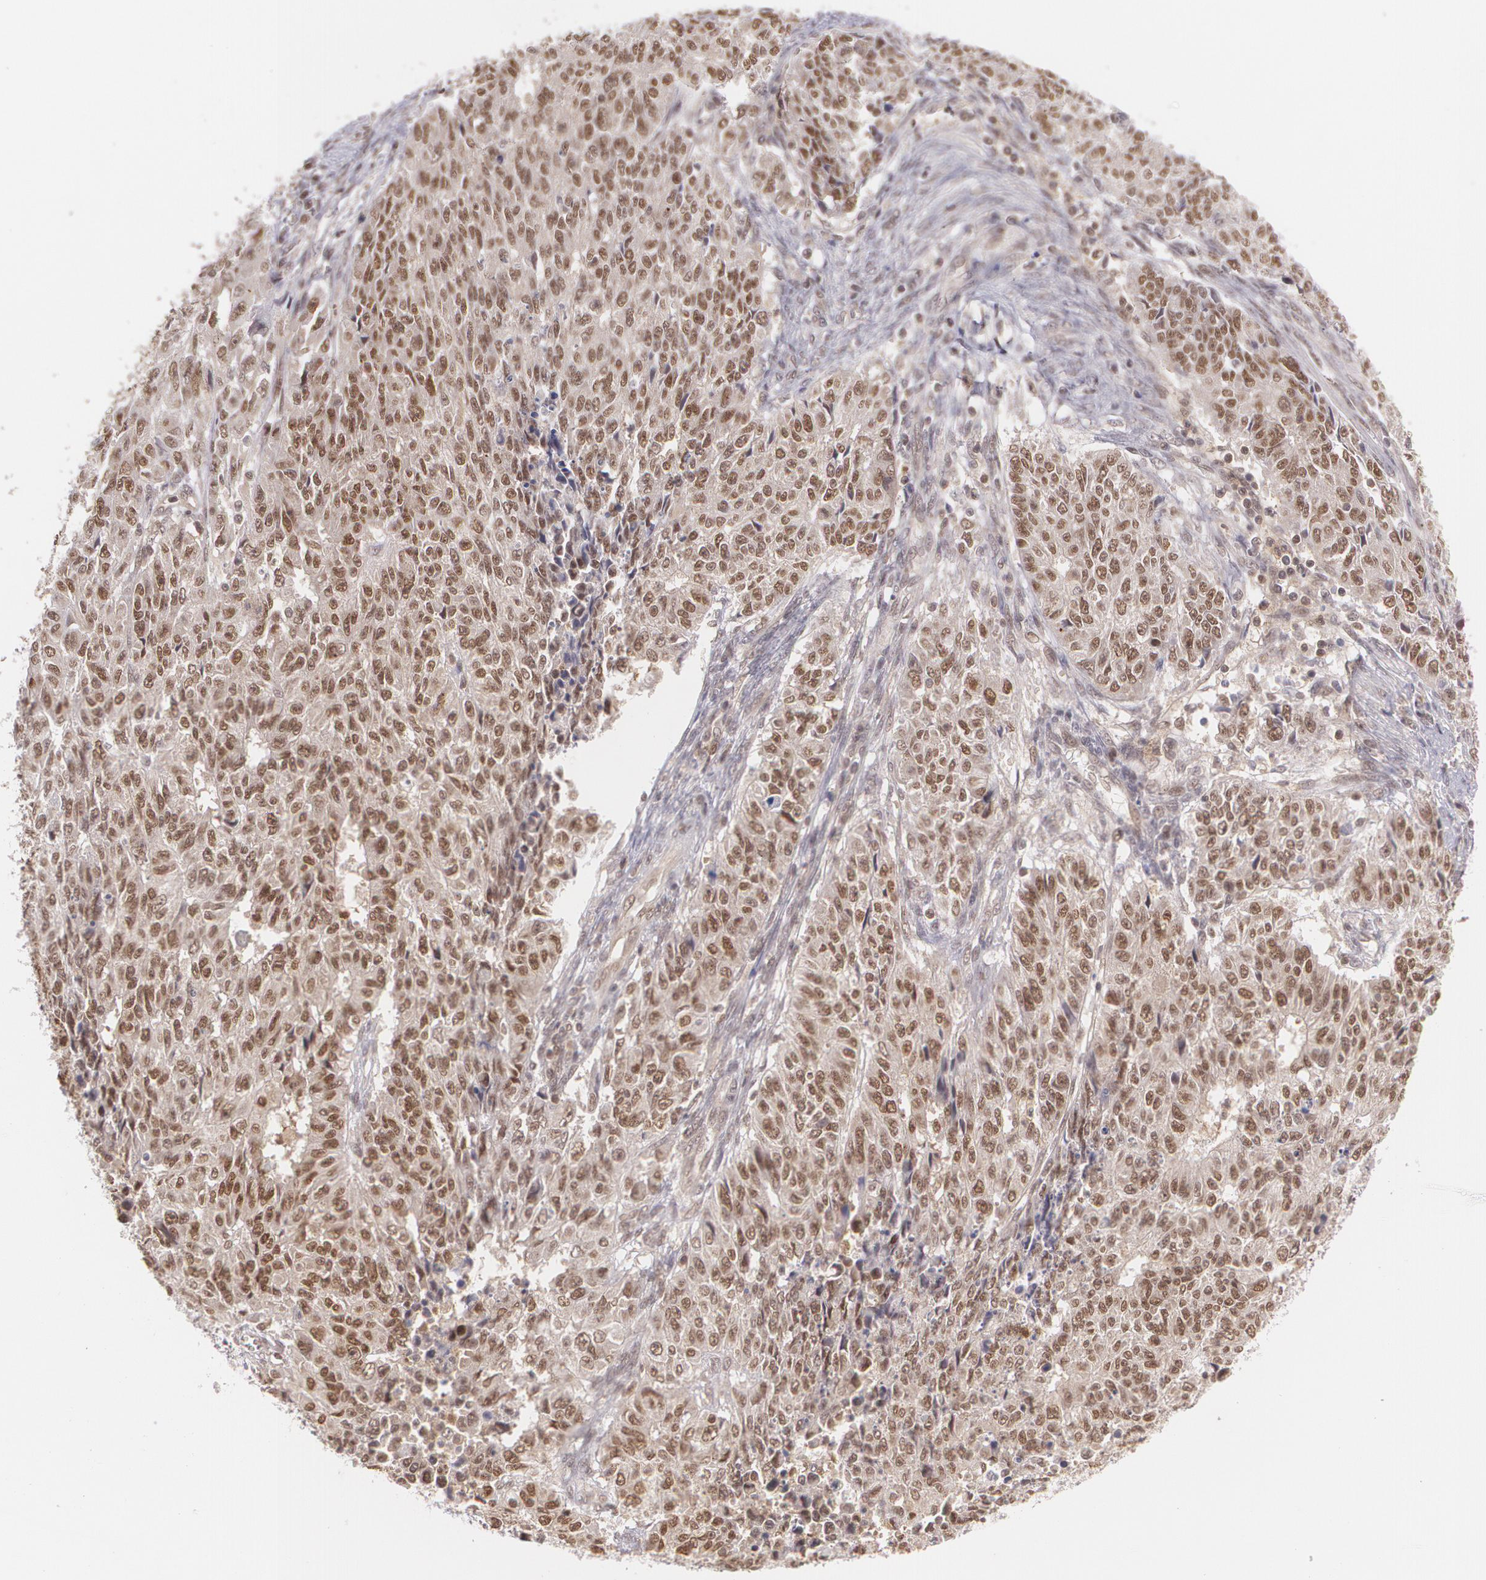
{"staining": {"intensity": "moderate", "quantity": "25%-75%", "location": "cytoplasmic/membranous,nuclear"}, "tissue": "endometrial cancer", "cell_type": "Tumor cells", "image_type": "cancer", "snomed": [{"axis": "morphology", "description": "Adenocarcinoma, NOS"}, {"axis": "topography", "description": "Endometrium"}], "caption": "Immunohistochemistry (IHC) of human endometrial cancer shows medium levels of moderate cytoplasmic/membranous and nuclear staining in about 25%-75% of tumor cells. (DAB IHC, brown staining for protein, blue staining for nuclei).", "gene": "CUL2", "patient": {"sex": "female", "age": 42}}